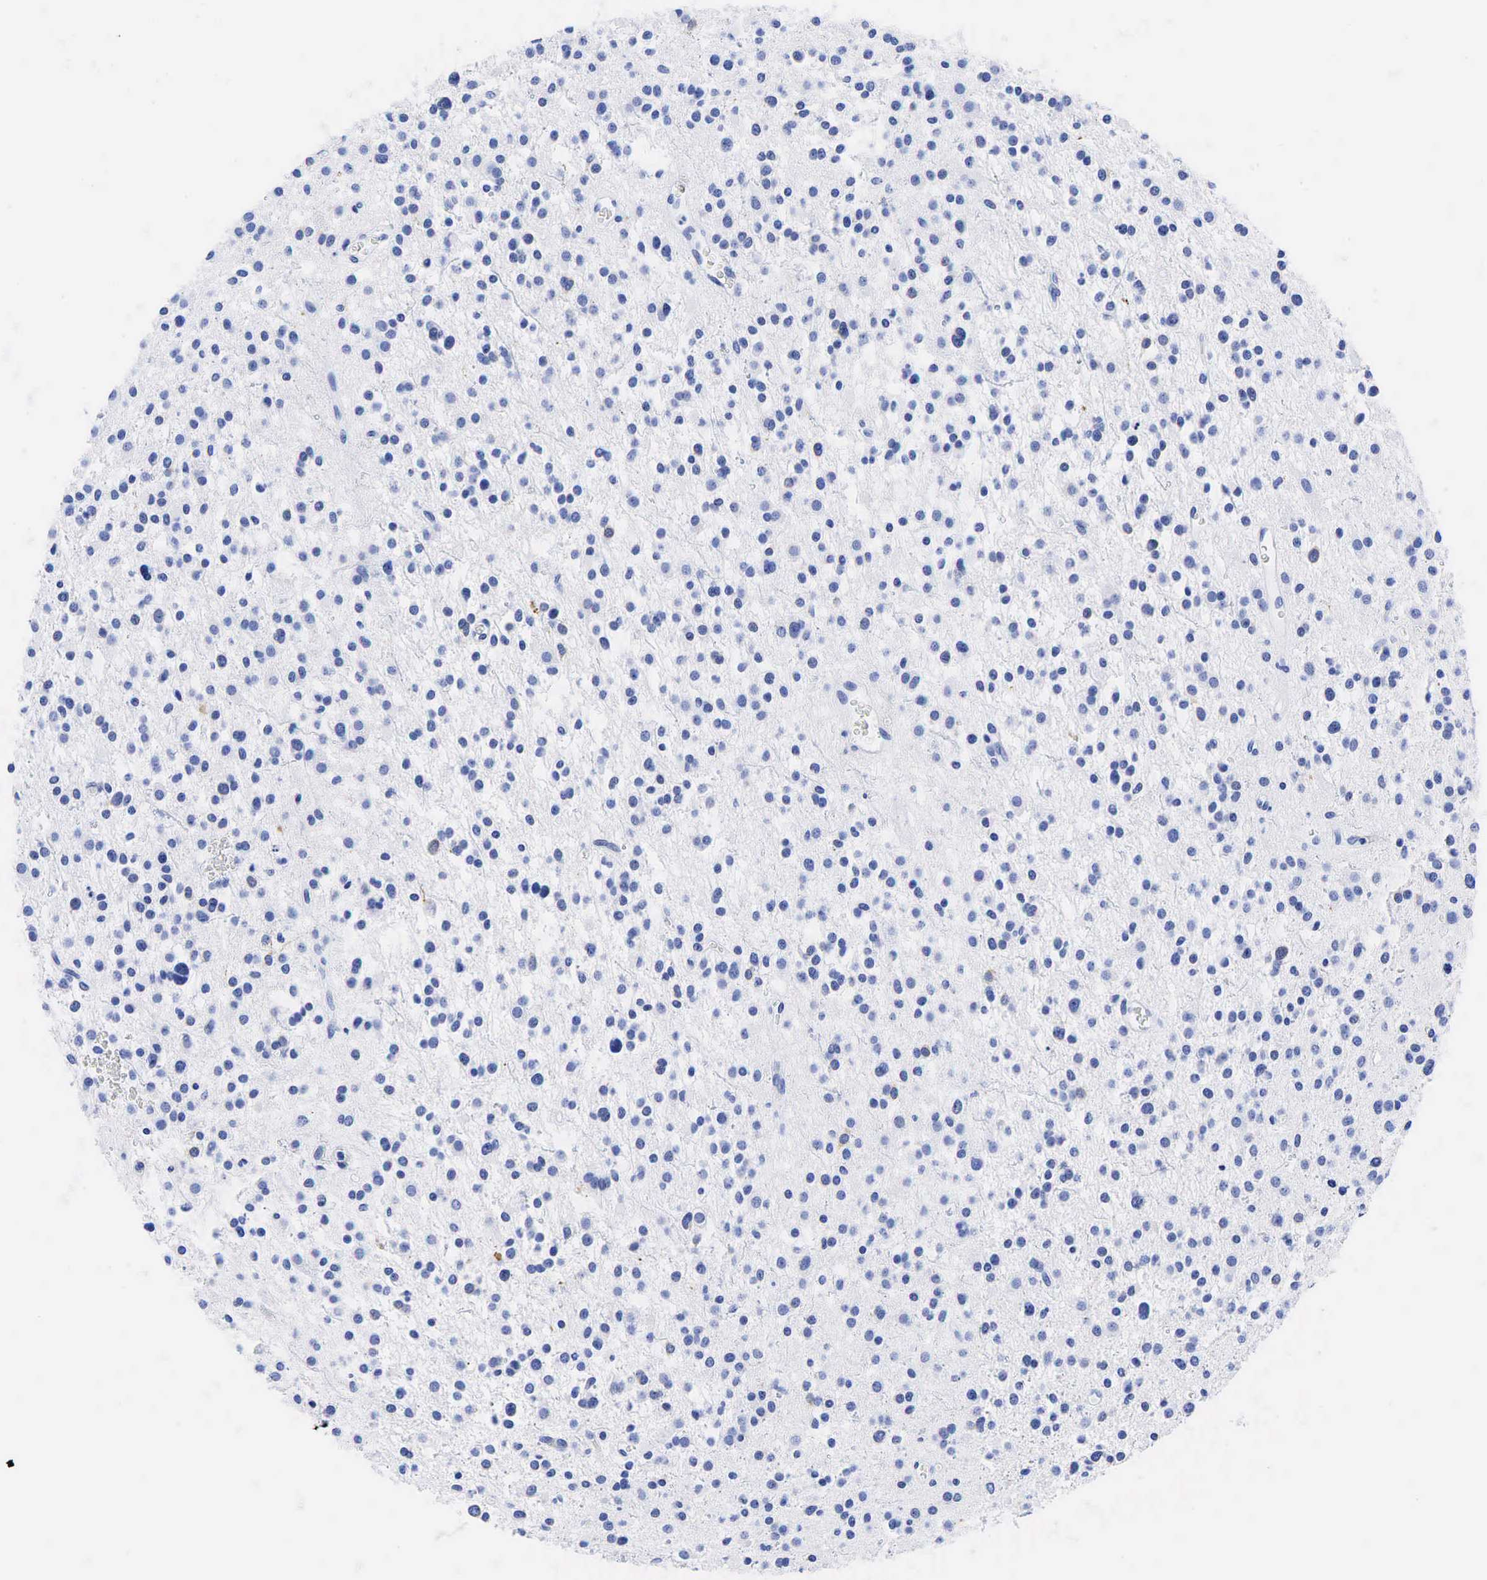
{"staining": {"intensity": "negative", "quantity": "none", "location": "none"}, "tissue": "glioma", "cell_type": "Tumor cells", "image_type": "cancer", "snomed": [{"axis": "morphology", "description": "Glioma, malignant, Low grade"}, {"axis": "topography", "description": "Brain"}], "caption": "Human low-grade glioma (malignant) stained for a protein using immunohistochemistry (IHC) demonstrates no positivity in tumor cells.", "gene": "CHGA", "patient": {"sex": "female", "age": 36}}